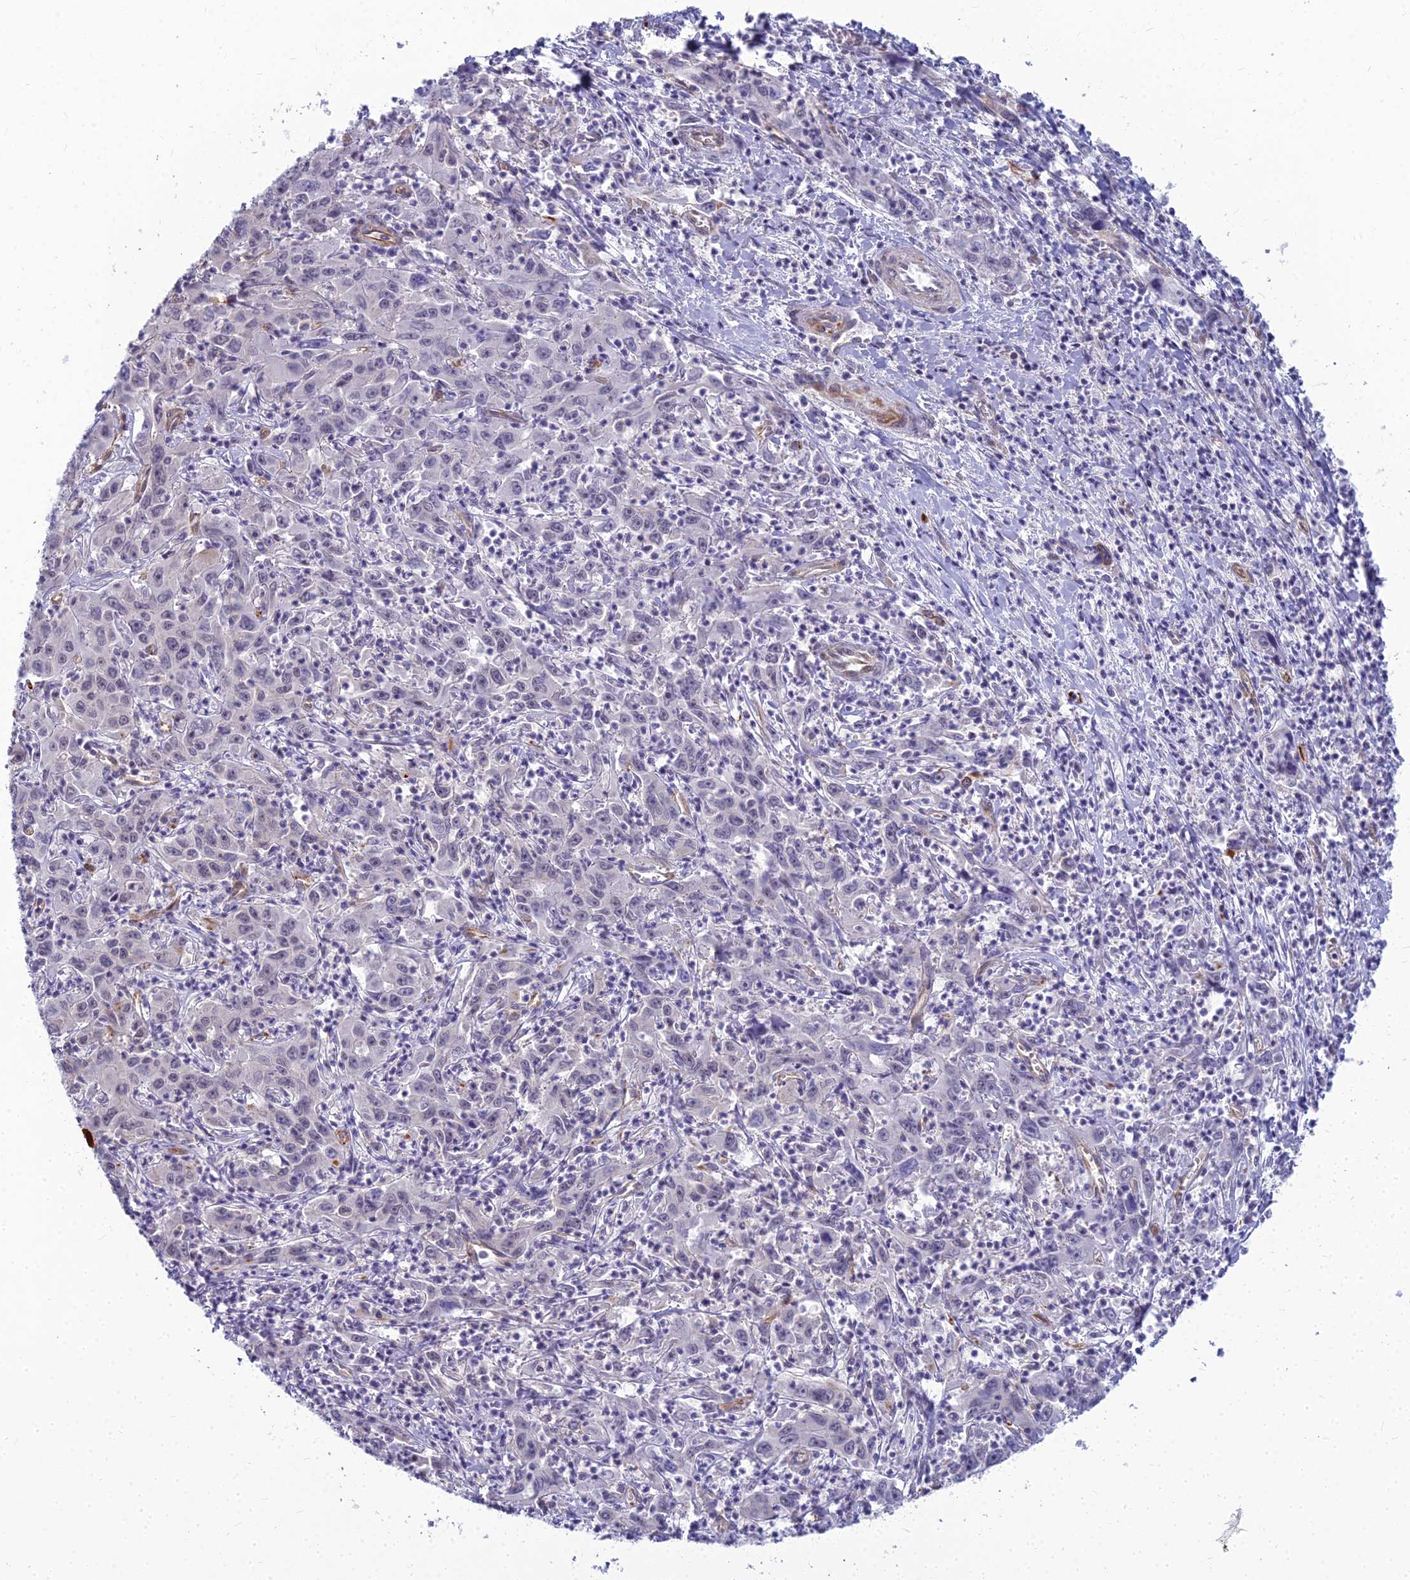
{"staining": {"intensity": "weak", "quantity": "<25%", "location": "nuclear"}, "tissue": "liver cancer", "cell_type": "Tumor cells", "image_type": "cancer", "snomed": [{"axis": "morphology", "description": "Carcinoma, Hepatocellular, NOS"}, {"axis": "topography", "description": "Liver"}], "caption": "A micrograph of human liver hepatocellular carcinoma is negative for staining in tumor cells.", "gene": "RGL3", "patient": {"sex": "male", "age": 63}}